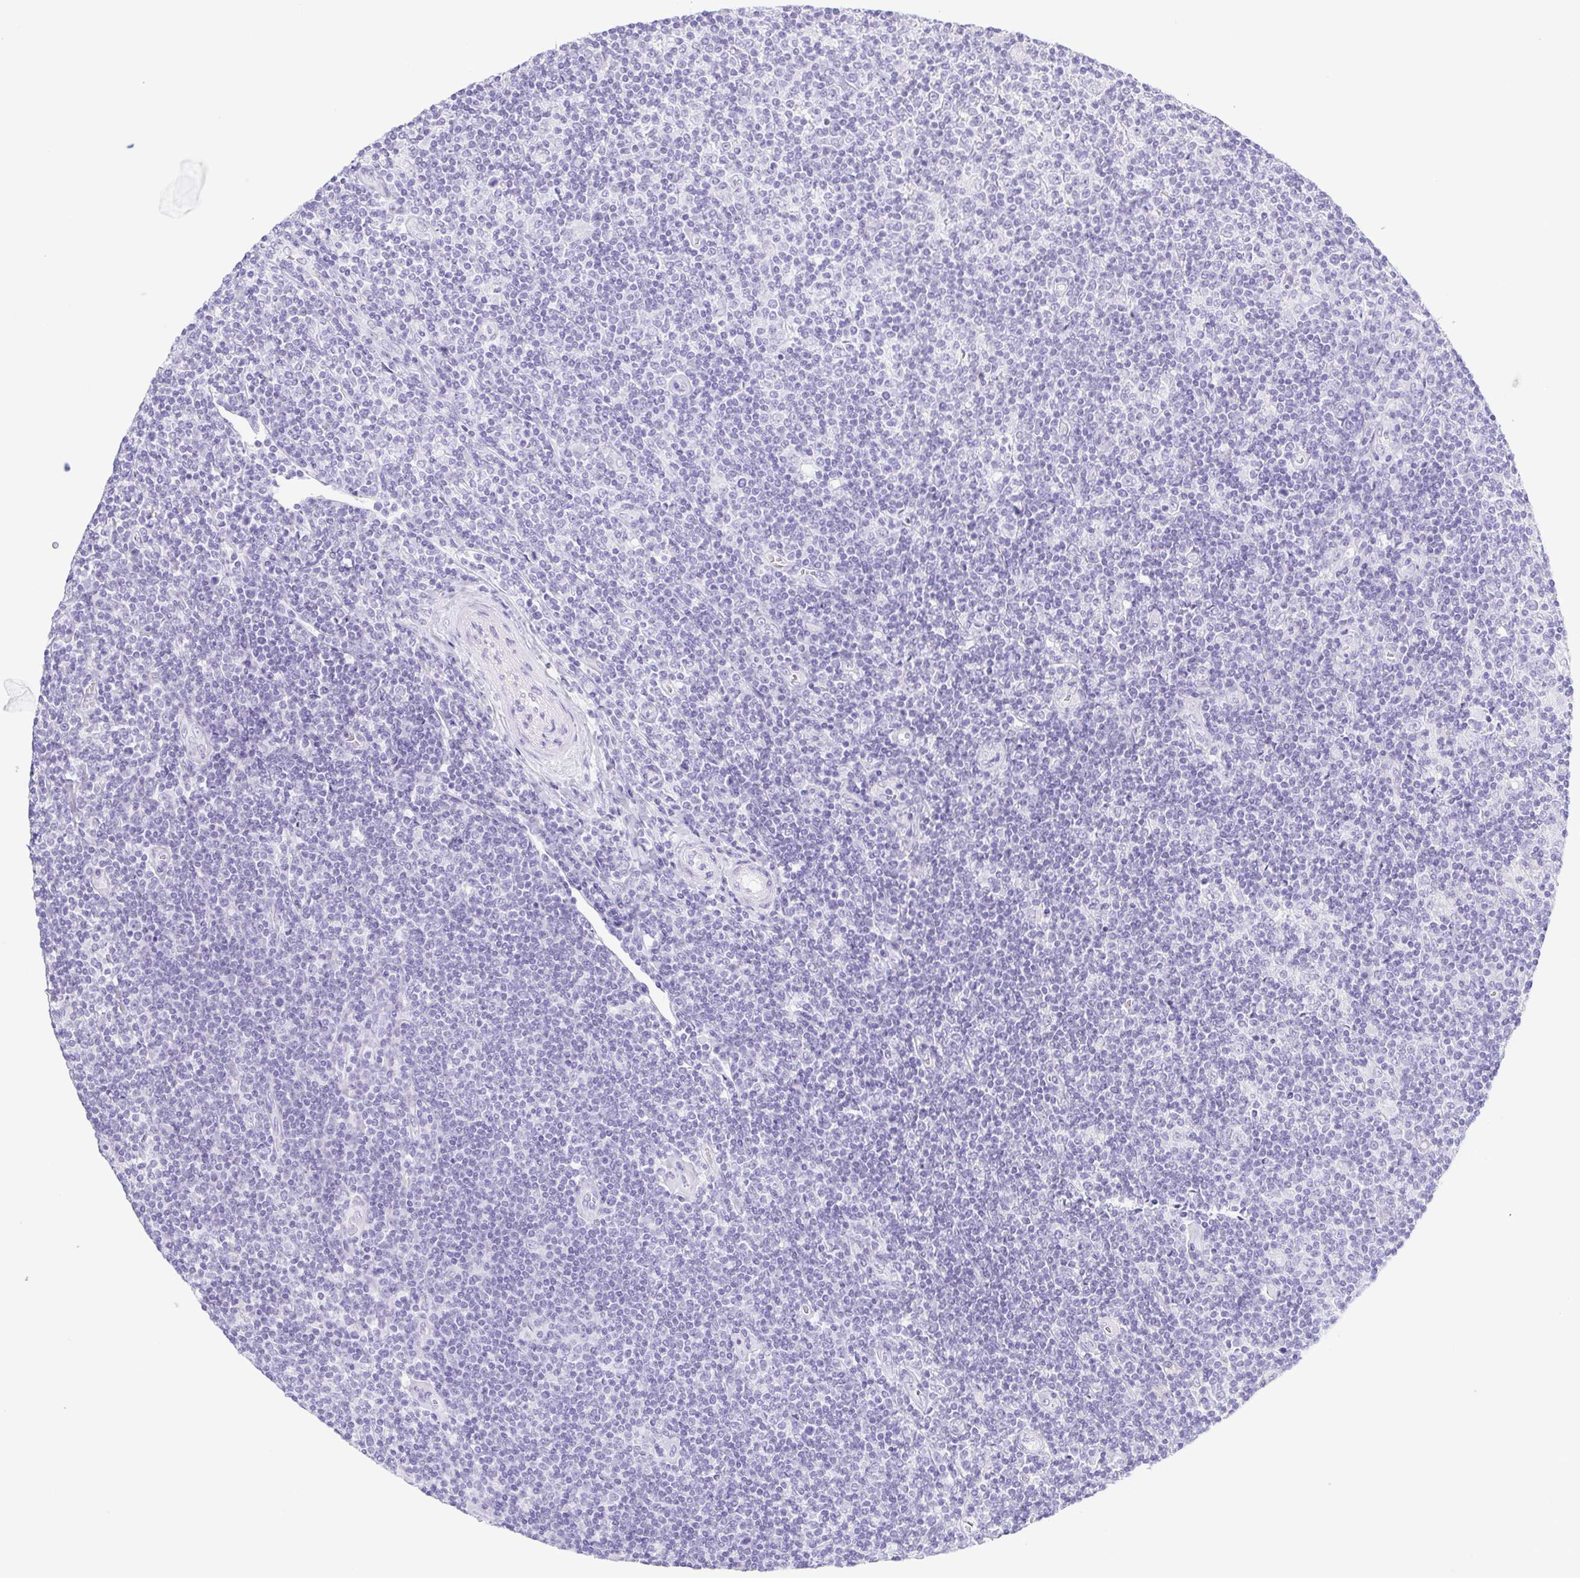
{"staining": {"intensity": "negative", "quantity": "none", "location": "none"}, "tissue": "lymphoma", "cell_type": "Tumor cells", "image_type": "cancer", "snomed": [{"axis": "morphology", "description": "Hodgkin's disease, NOS"}, {"axis": "topography", "description": "Lymph node"}], "caption": "This is an immunohistochemistry (IHC) image of lymphoma. There is no expression in tumor cells.", "gene": "CYP21A2", "patient": {"sex": "male", "age": 40}}